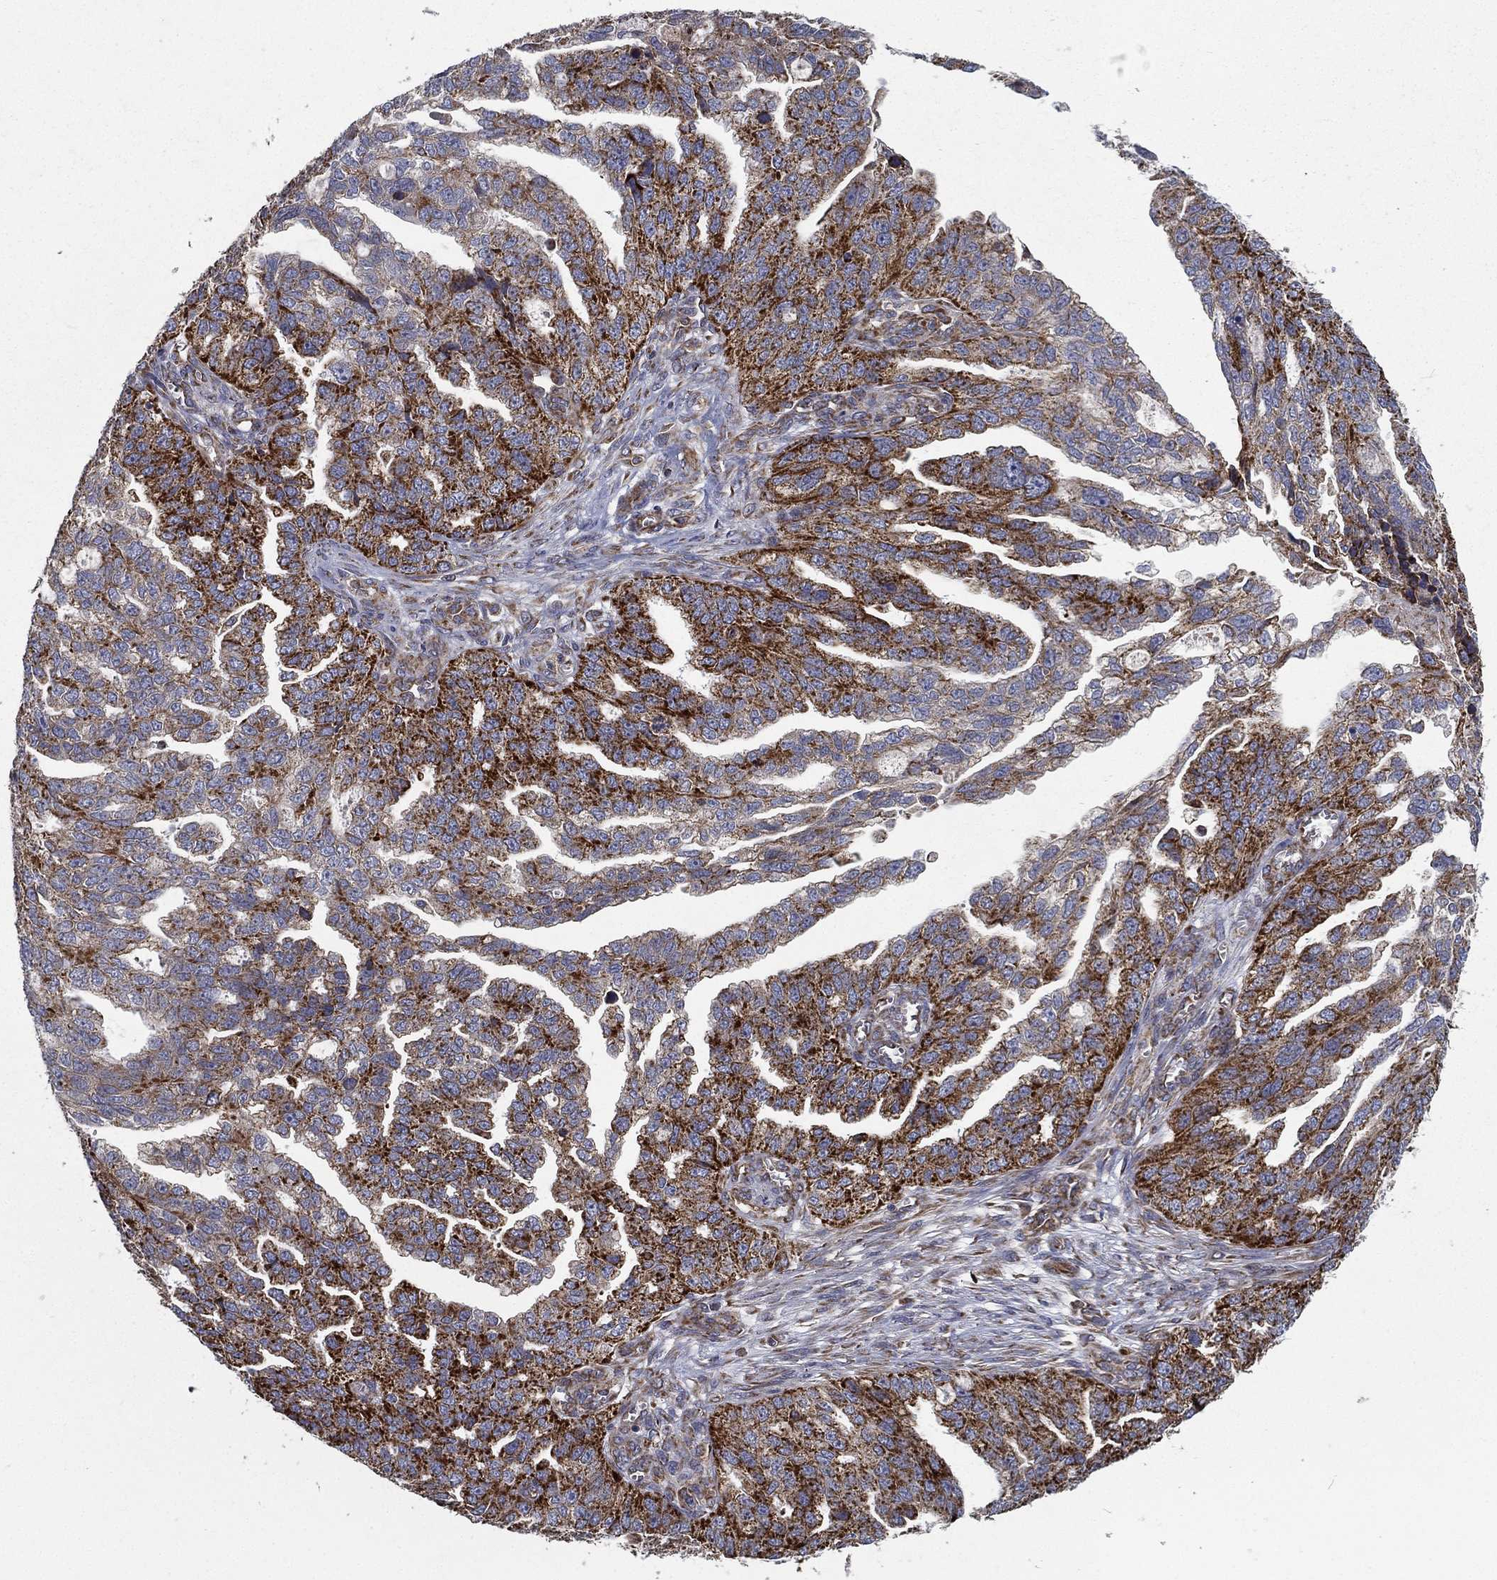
{"staining": {"intensity": "strong", "quantity": "25%-75%", "location": "cytoplasmic/membranous"}, "tissue": "ovarian cancer", "cell_type": "Tumor cells", "image_type": "cancer", "snomed": [{"axis": "morphology", "description": "Cystadenocarcinoma, serous, NOS"}, {"axis": "topography", "description": "Ovary"}], "caption": "Protein staining displays strong cytoplasmic/membranous staining in about 25%-75% of tumor cells in ovarian serous cystadenocarcinoma. The protein of interest is stained brown, and the nuclei are stained in blue (DAB IHC with brightfield microscopy, high magnification).", "gene": "MT-CYB", "patient": {"sex": "female", "age": 51}}